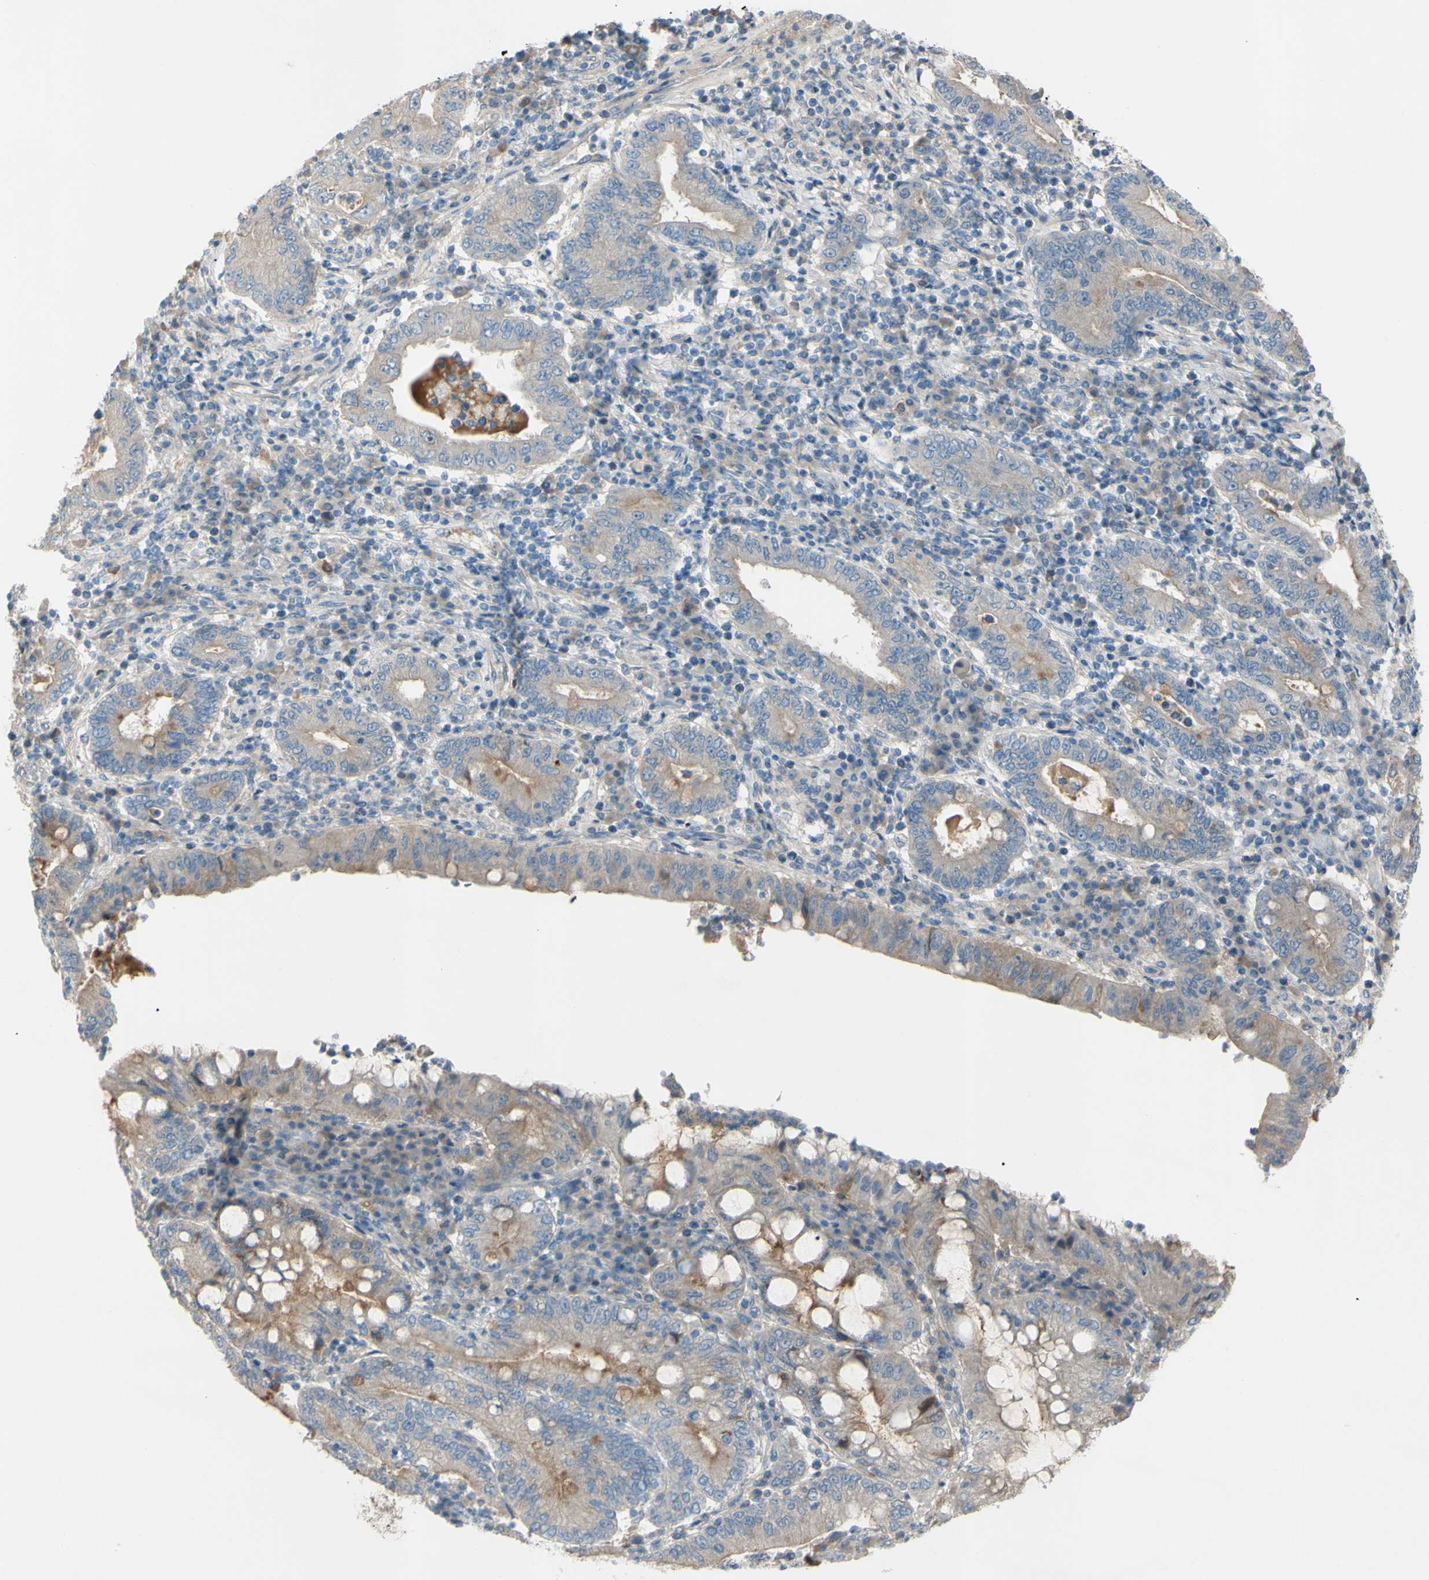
{"staining": {"intensity": "weak", "quantity": "25%-75%", "location": "cytoplasmic/membranous"}, "tissue": "stomach cancer", "cell_type": "Tumor cells", "image_type": "cancer", "snomed": [{"axis": "morphology", "description": "Normal tissue, NOS"}, {"axis": "morphology", "description": "Adenocarcinoma, NOS"}, {"axis": "topography", "description": "Esophagus"}, {"axis": "topography", "description": "Stomach, upper"}, {"axis": "topography", "description": "Peripheral nerve tissue"}], "caption": "A photomicrograph showing weak cytoplasmic/membranous positivity in approximately 25%-75% of tumor cells in stomach cancer (adenocarcinoma), as visualized by brown immunohistochemical staining.", "gene": "ATRN", "patient": {"sex": "male", "age": 62}}